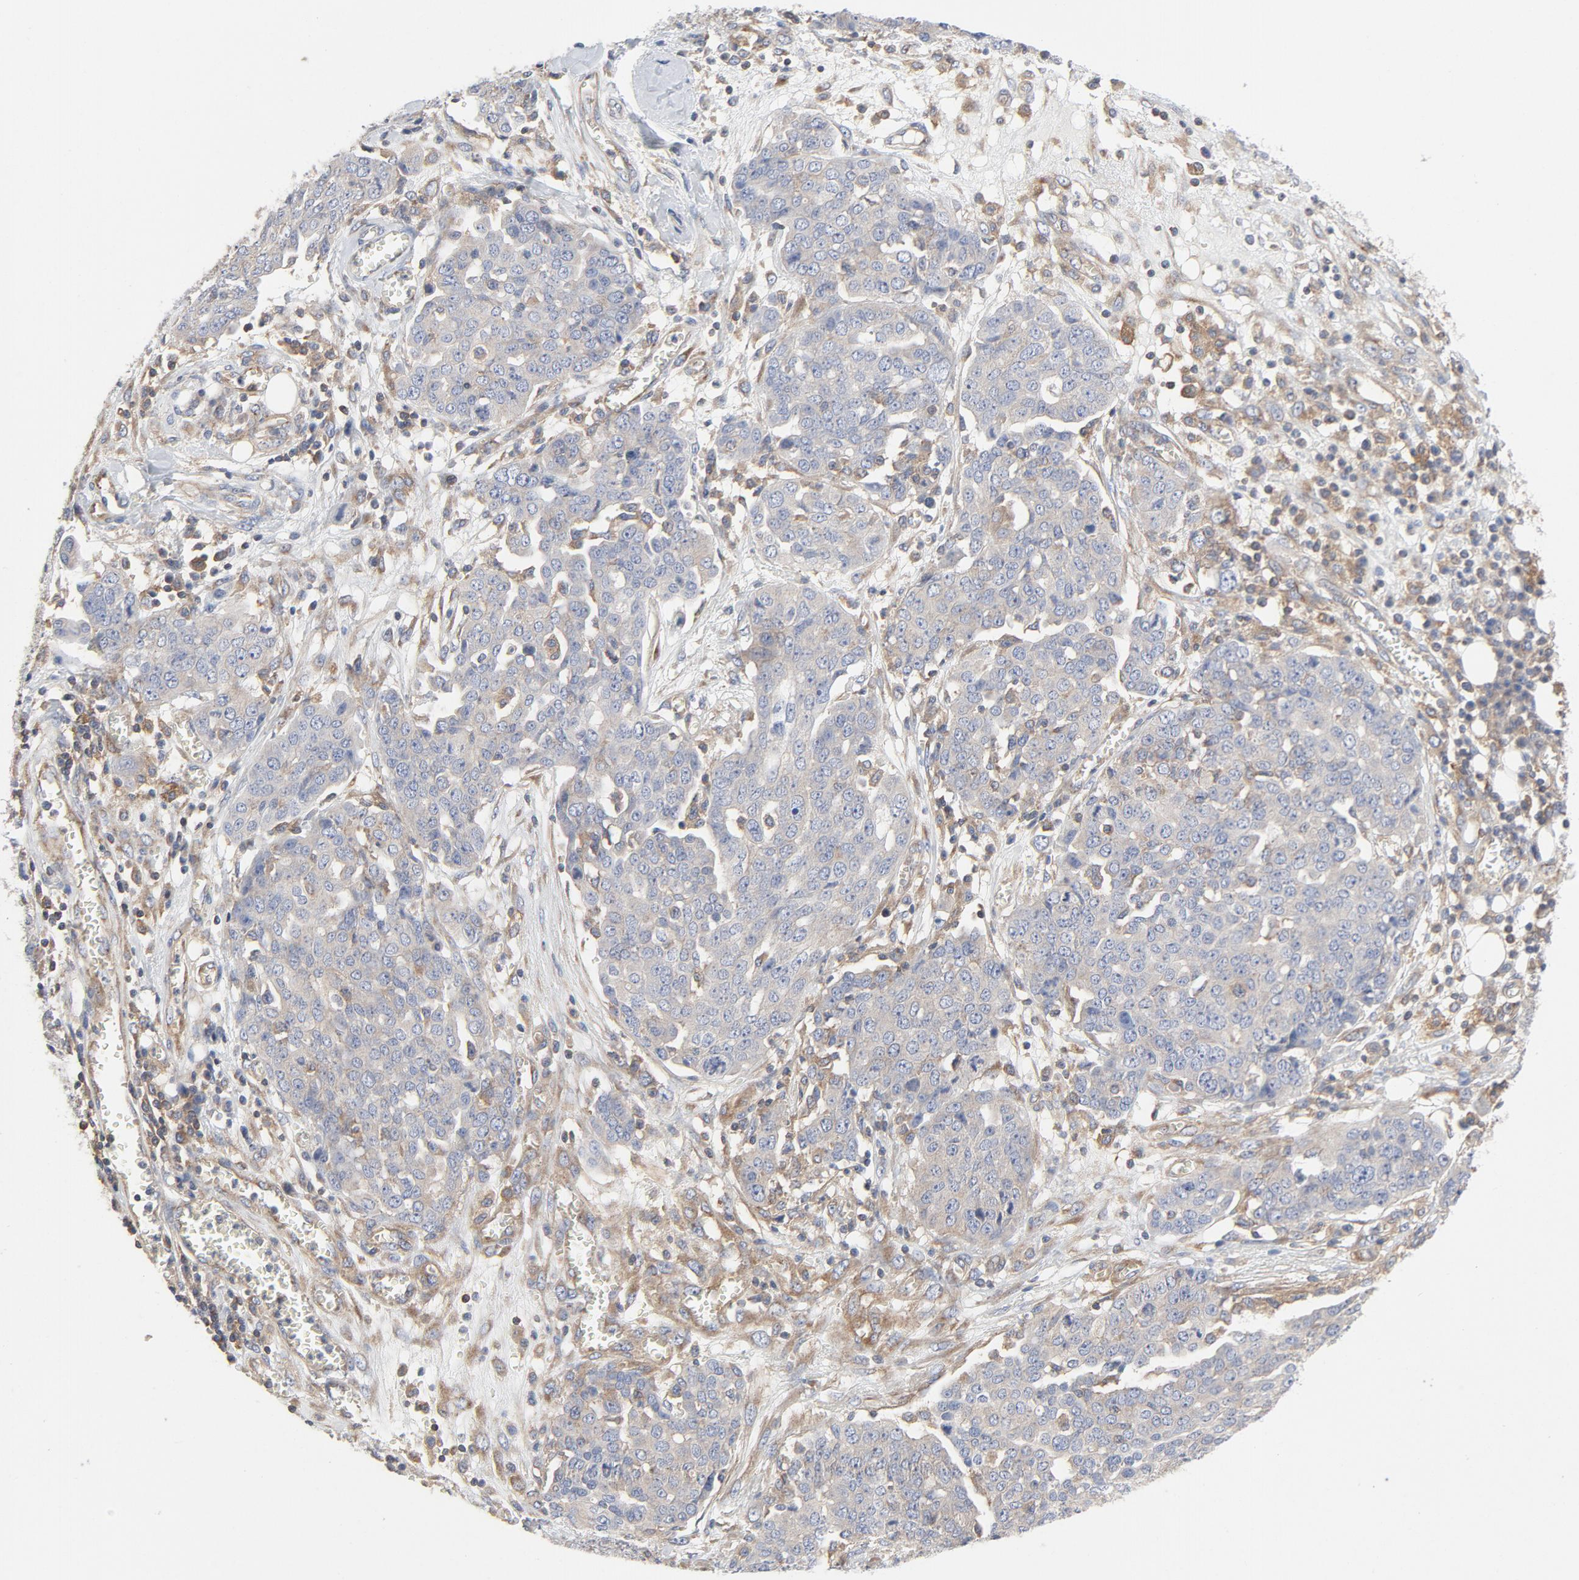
{"staining": {"intensity": "weak", "quantity": "25%-75%", "location": "cytoplasmic/membranous"}, "tissue": "ovarian cancer", "cell_type": "Tumor cells", "image_type": "cancer", "snomed": [{"axis": "morphology", "description": "Cystadenocarcinoma, serous, NOS"}, {"axis": "topography", "description": "Soft tissue"}, {"axis": "topography", "description": "Ovary"}], "caption": "Immunohistochemistry of human ovarian cancer shows low levels of weak cytoplasmic/membranous staining in approximately 25%-75% of tumor cells. (Stains: DAB in brown, nuclei in blue, Microscopy: brightfield microscopy at high magnification).", "gene": "RABEP1", "patient": {"sex": "female", "age": 57}}